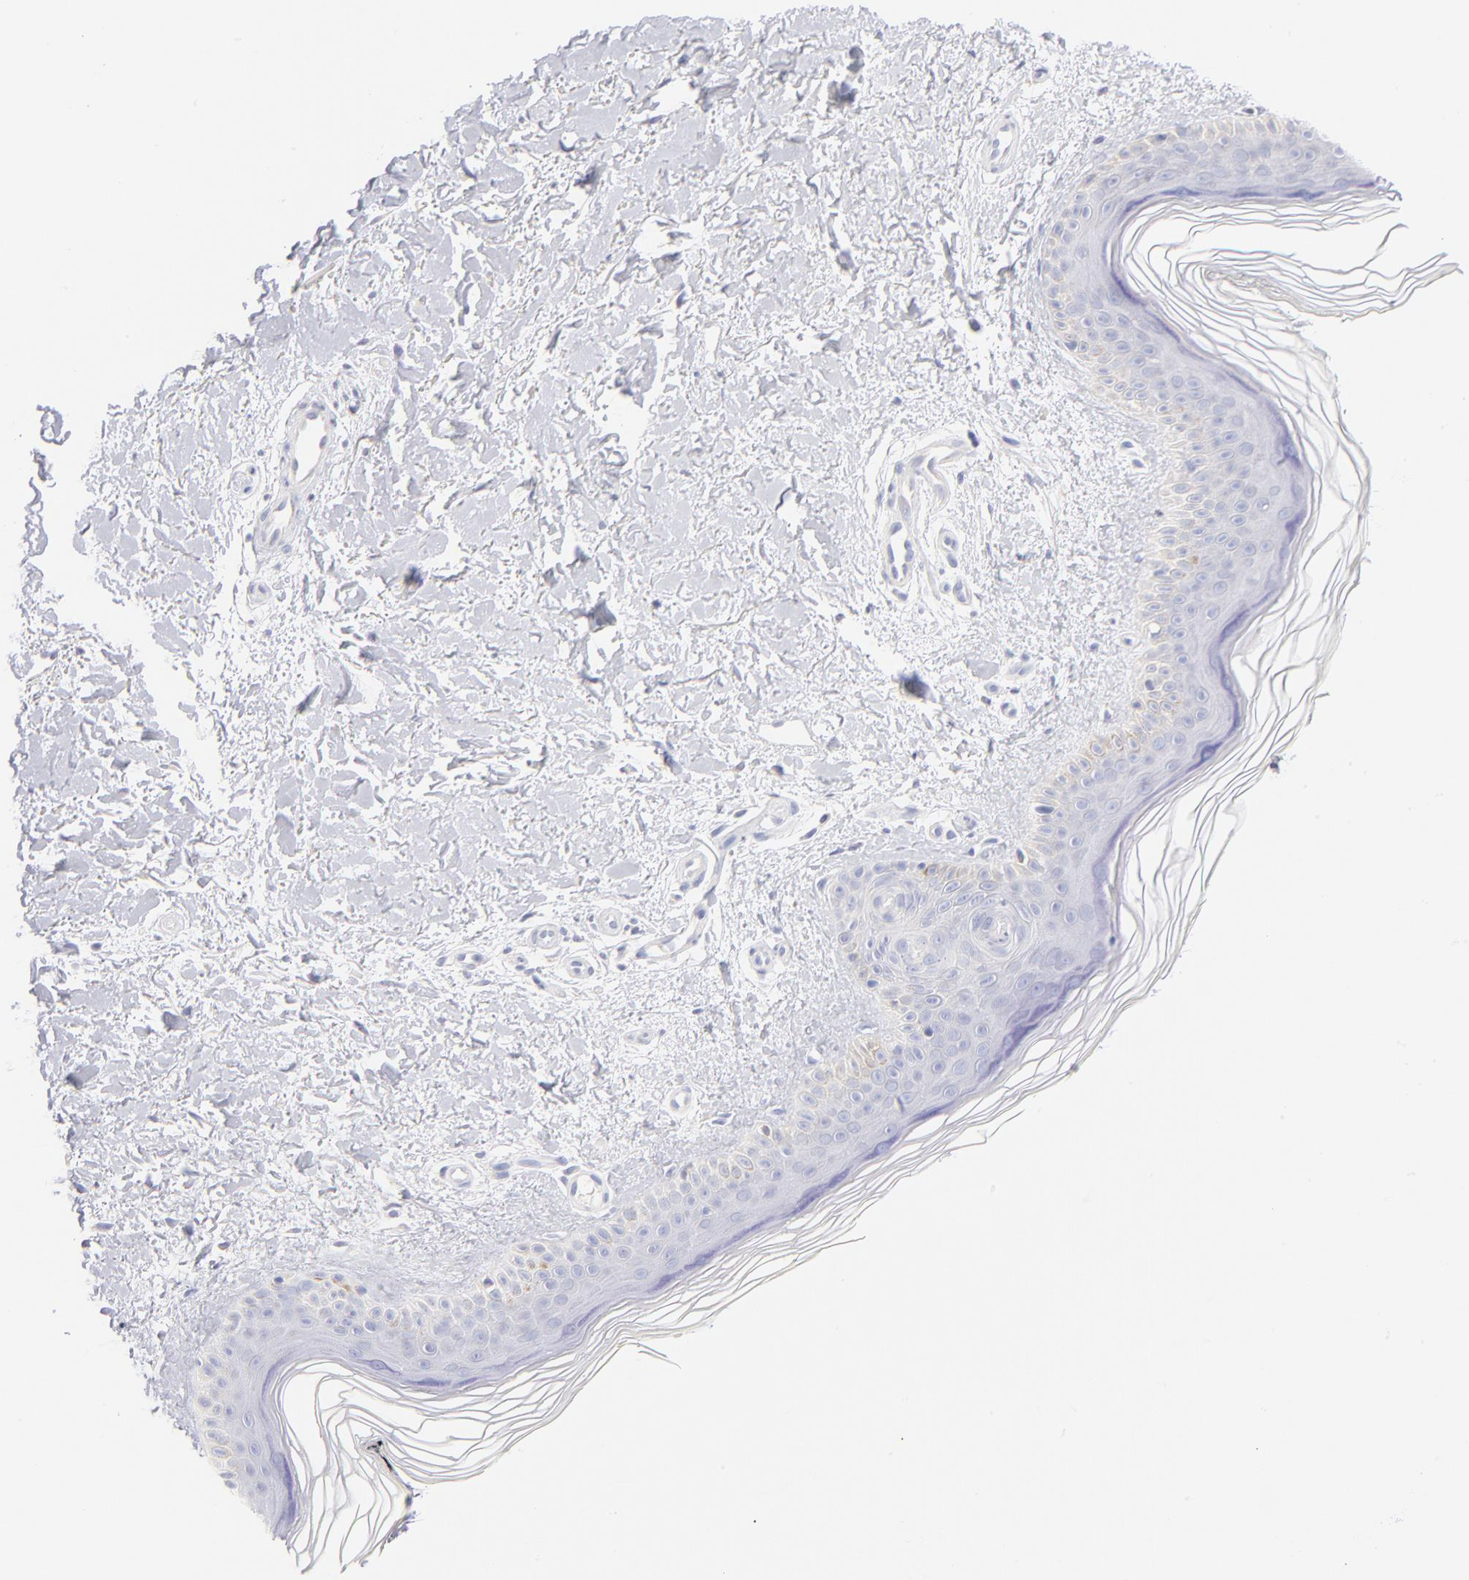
{"staining": {"intensity": "negative", "quantity": "none", "location": "none"}, "tissue": "skin", "cell_type": "Fibroblasts", "image_type": "normal", "snomed": [{"axis": "morphology", "description": "Normal tissue, NOS"}, {"axis": "topography", "description": "Skin"}], "caption": "Immunohistochemistry image of unremarkable skin: human skin stained with DAB shows no significant protein expression in fibroblasts. (DAB (3,3'-diaminobenzidine) immunohistochemistry (IHC) visualized using brightfield microscopy, high magnification).", "gene": "AIFM1", "patient": {"sex": "female", "age": 19}}